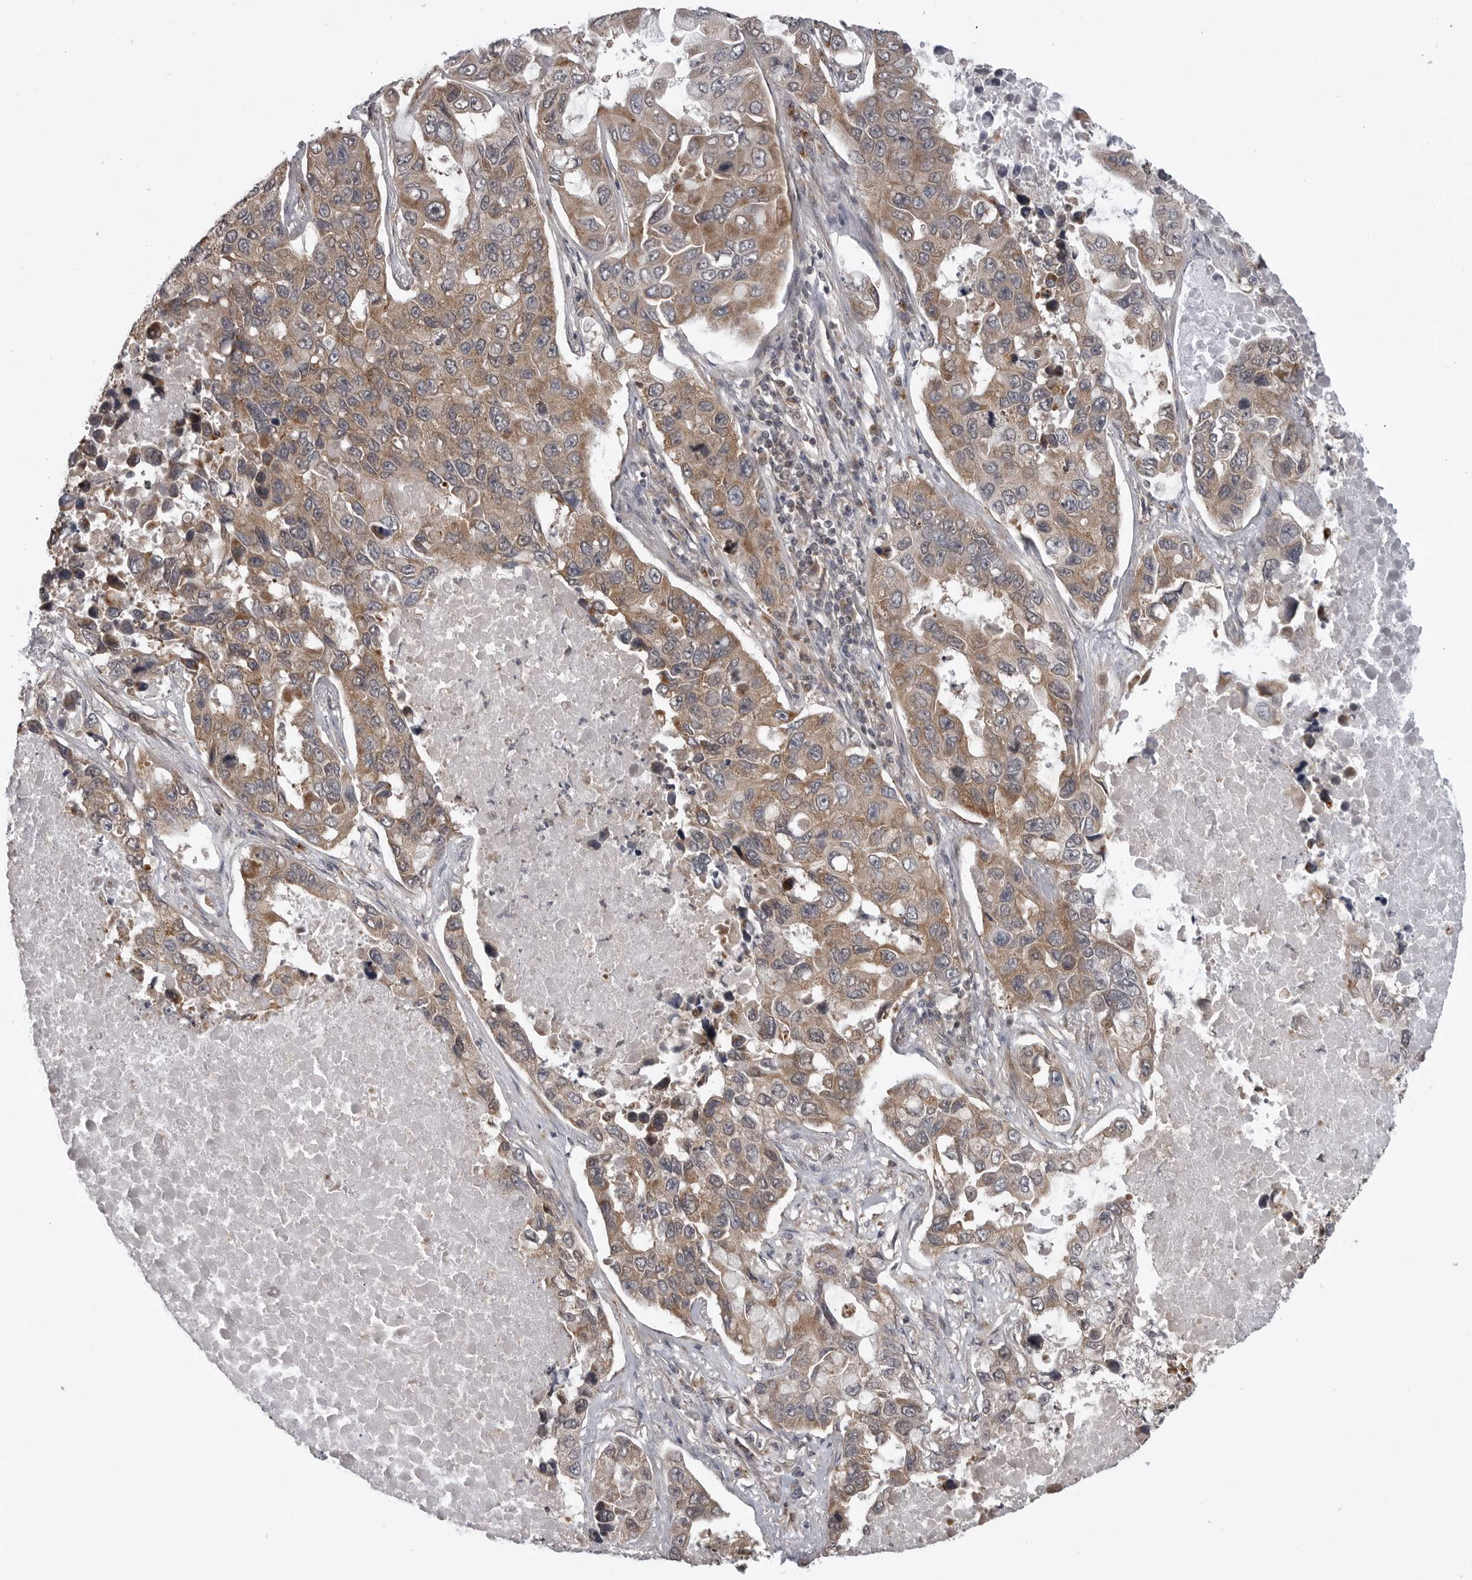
{"staining": {"intensity": "moderate", "quantity": ">75%", "location": "cytoplasmic/membranous"}, "tissue": "lung cancer", "cell_type": "Tumor cells", "image_type": "cancer", "snomed": [{"axis": "morphology", "description": "Adenocarcinoma, NOS"}, {"axis": "topography", "description": "Lung"}], "caption": "High-magnification brightfield microscopy of lung adenocarcinoma stained with DAB (brown) and counterstained with hematoxylin (blue). tumor cells exhibit moderate cytoplasmic/membranous staining is seen in approximately>75% of cells.", "gene": "FAAP100", "patient": {"sex": "male", "age": 64}}